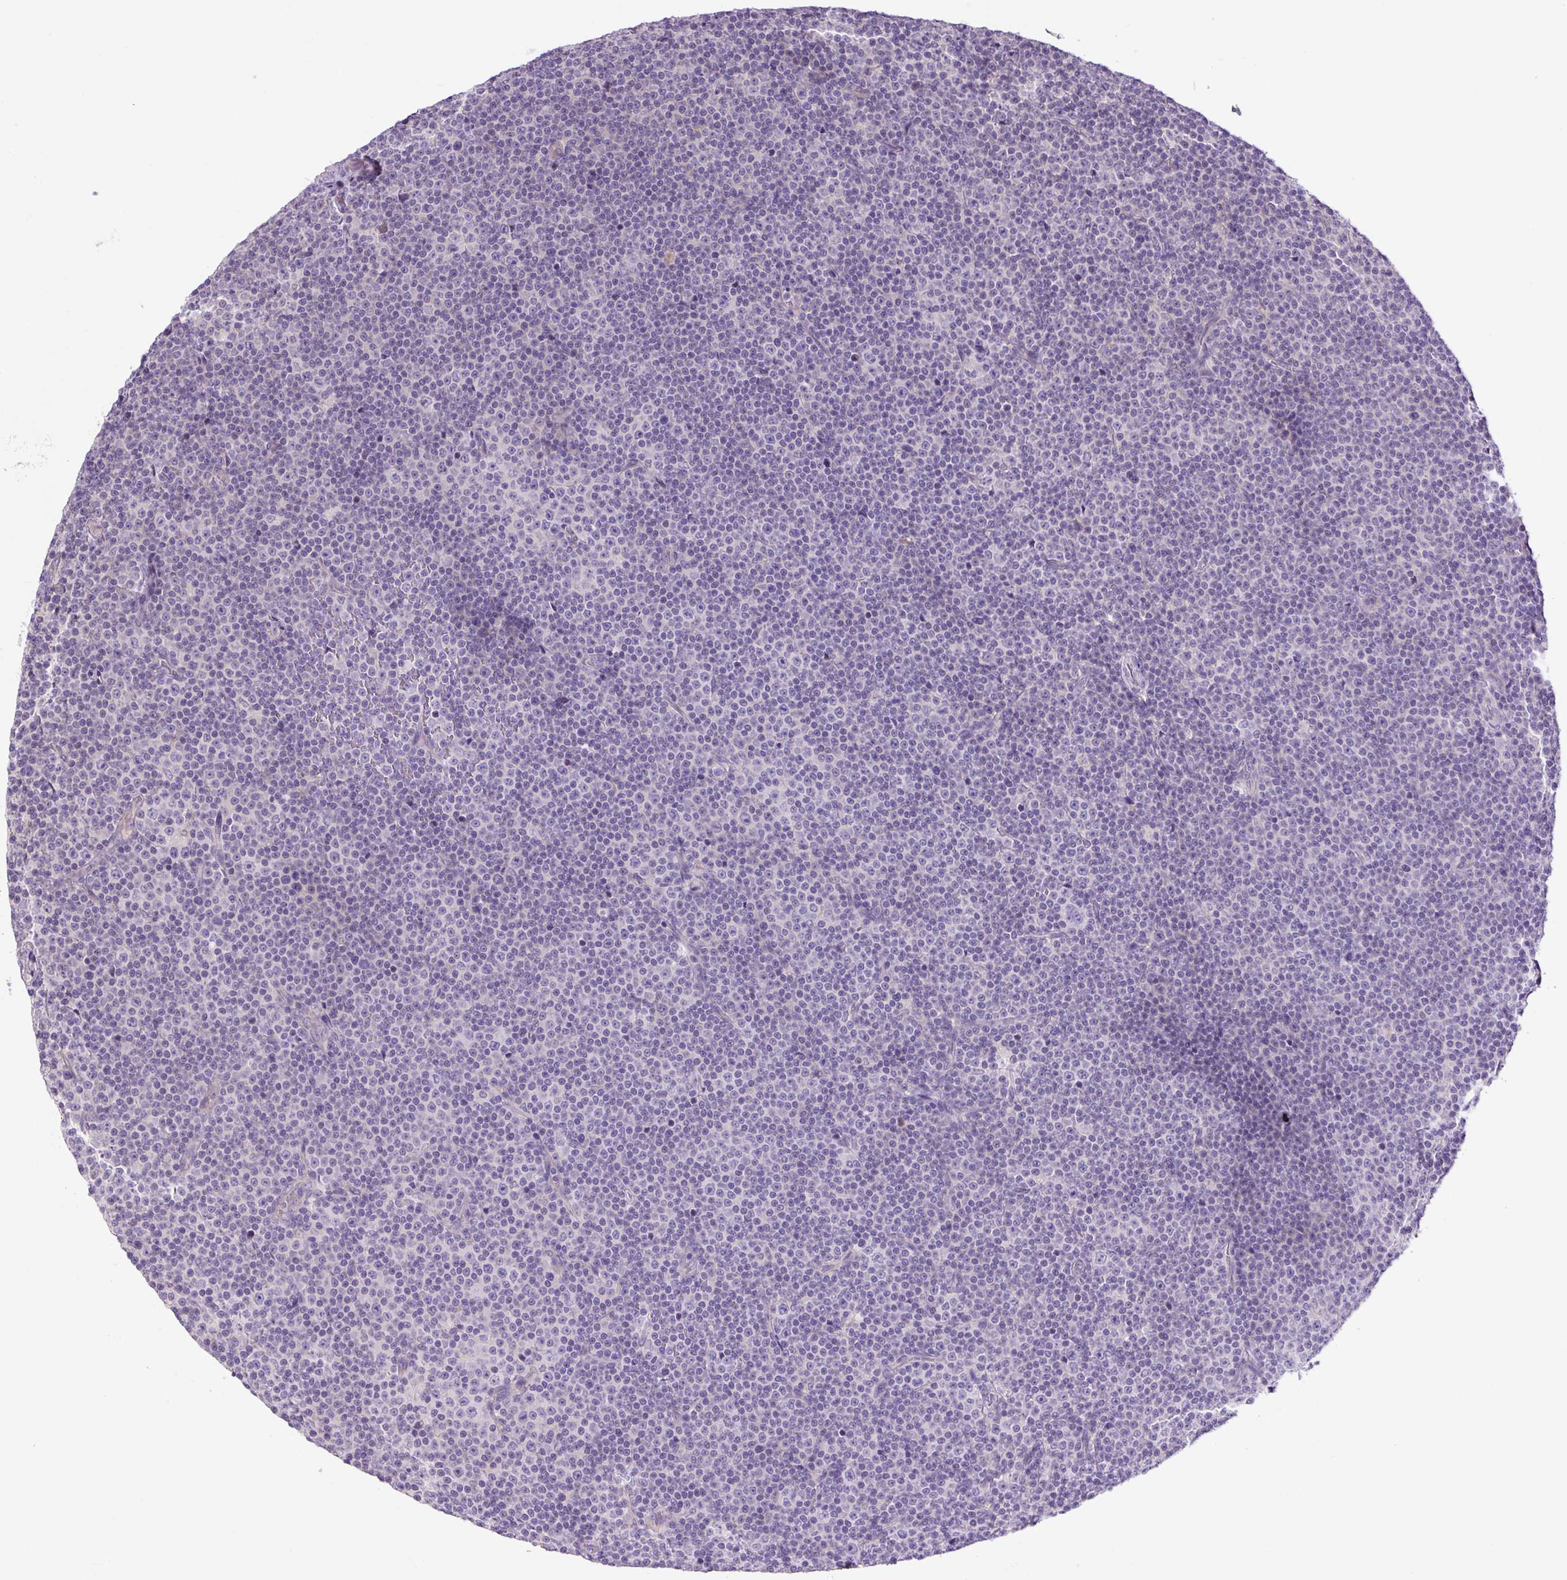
{"staining": {"intensity": "negative", "quantity": "none", "location": "none"}, "tissue": "lymphoma", "cell_type": "Tumor cells", "image_type": "cancer", "snomed": [{"axis": "morphology", "description": "Malignant lymphoma, non-Hodgkin's type, Low grade"}, {"axis": "topography", "description": "Lymph node"}], "caption": "Micrograph shows no significant protein positivity in tumor cells of low-grade malignant lymphoma, non-Hodgkin's type. (Brightfield microscopy of DAB immunohistochemistry at high magnification).", "gene": "GORASP1", "patient": {"sex": "female", "age": 67}}